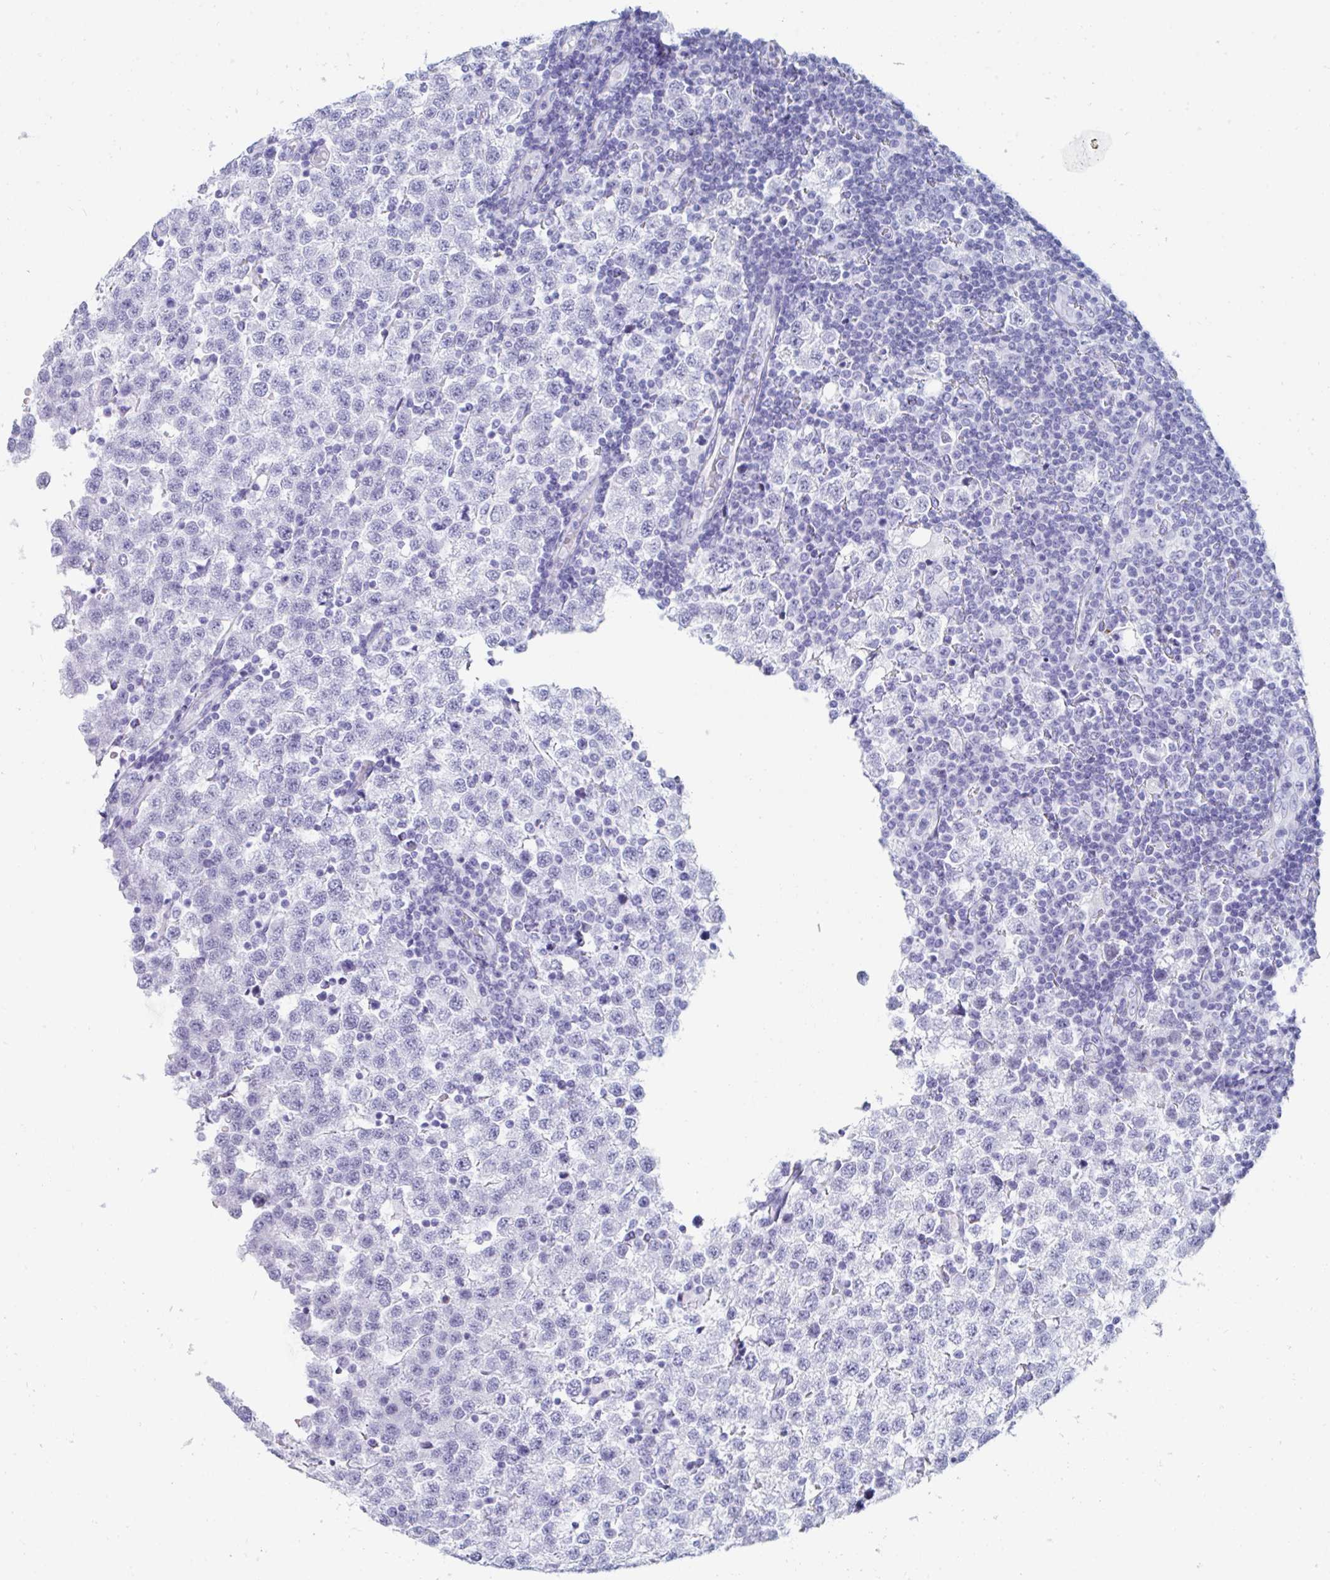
{"staining": {"intensity": "negative", "quantity": "none", "location": "none"}, "tissue": "testis cancer", "cell_type": "Tumor cells", "image_type": "cancer", "snomed": [{"axis": "morphology", "description": "Seminoma, NOS"}, {"axis": "topography", "description": "Testis"}], "caption": "Seminoma (testis) was stained to show a protein in brown. There is no significant staining in tumor cells.", "gene": "GKN2", "patient": {"sex": "male", "age": 34}}